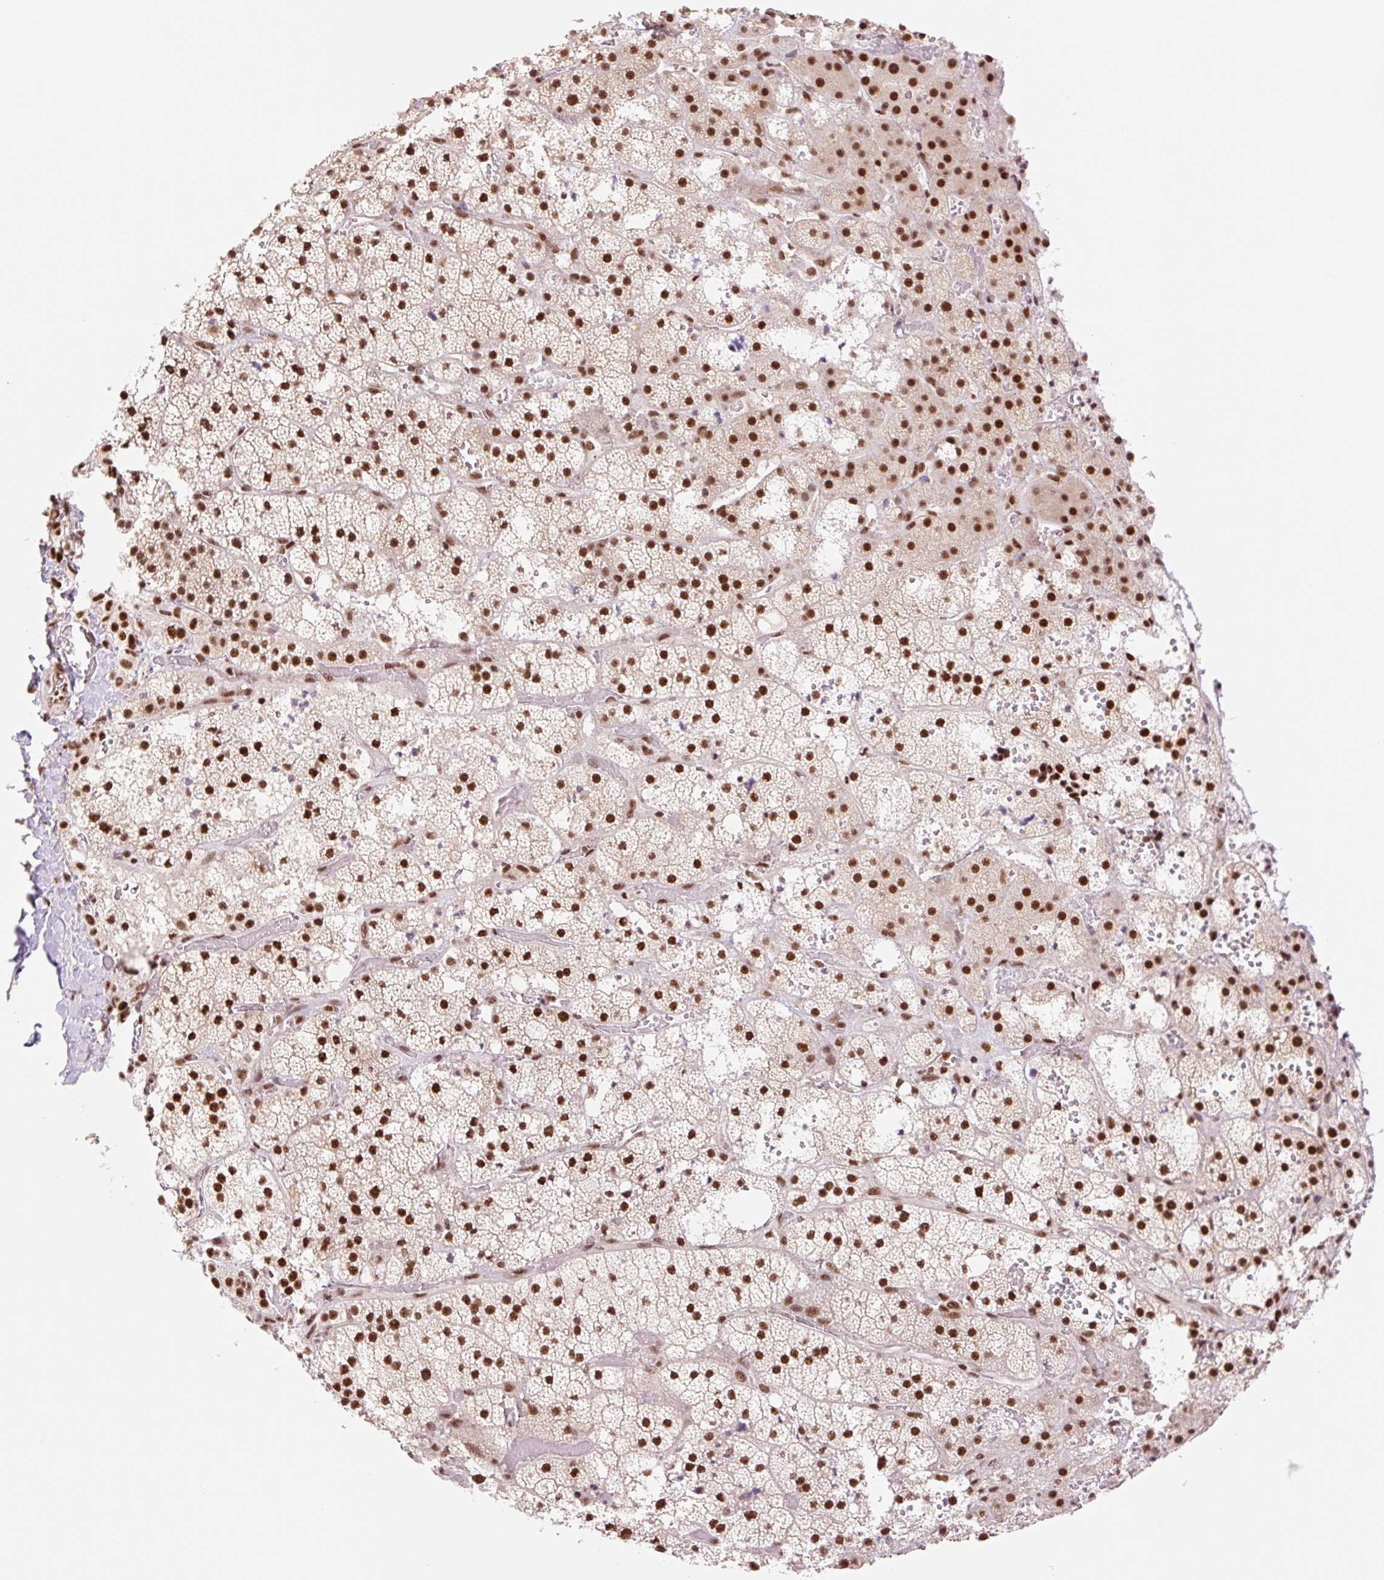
{"staining": {"intensity": "strong", "quantity": ">75%", "location": "nuclear"}, "tissue": "adrenal gland", "cell_type": "Glandular cells", "image_type": "normal", "snomed": [{"axis": "morphology", "description": "Normal tissue, NOS"}, {"axis": "topography", "description": "Adrenal gland"}], "caption": "Immunohistochemical staining of unremarkable adrenal gland reveals strong nuclear protein staining in about >75% of glandular cells.", "gene": "PRDM11", "patient": {"sex": "male", "age": 53}}